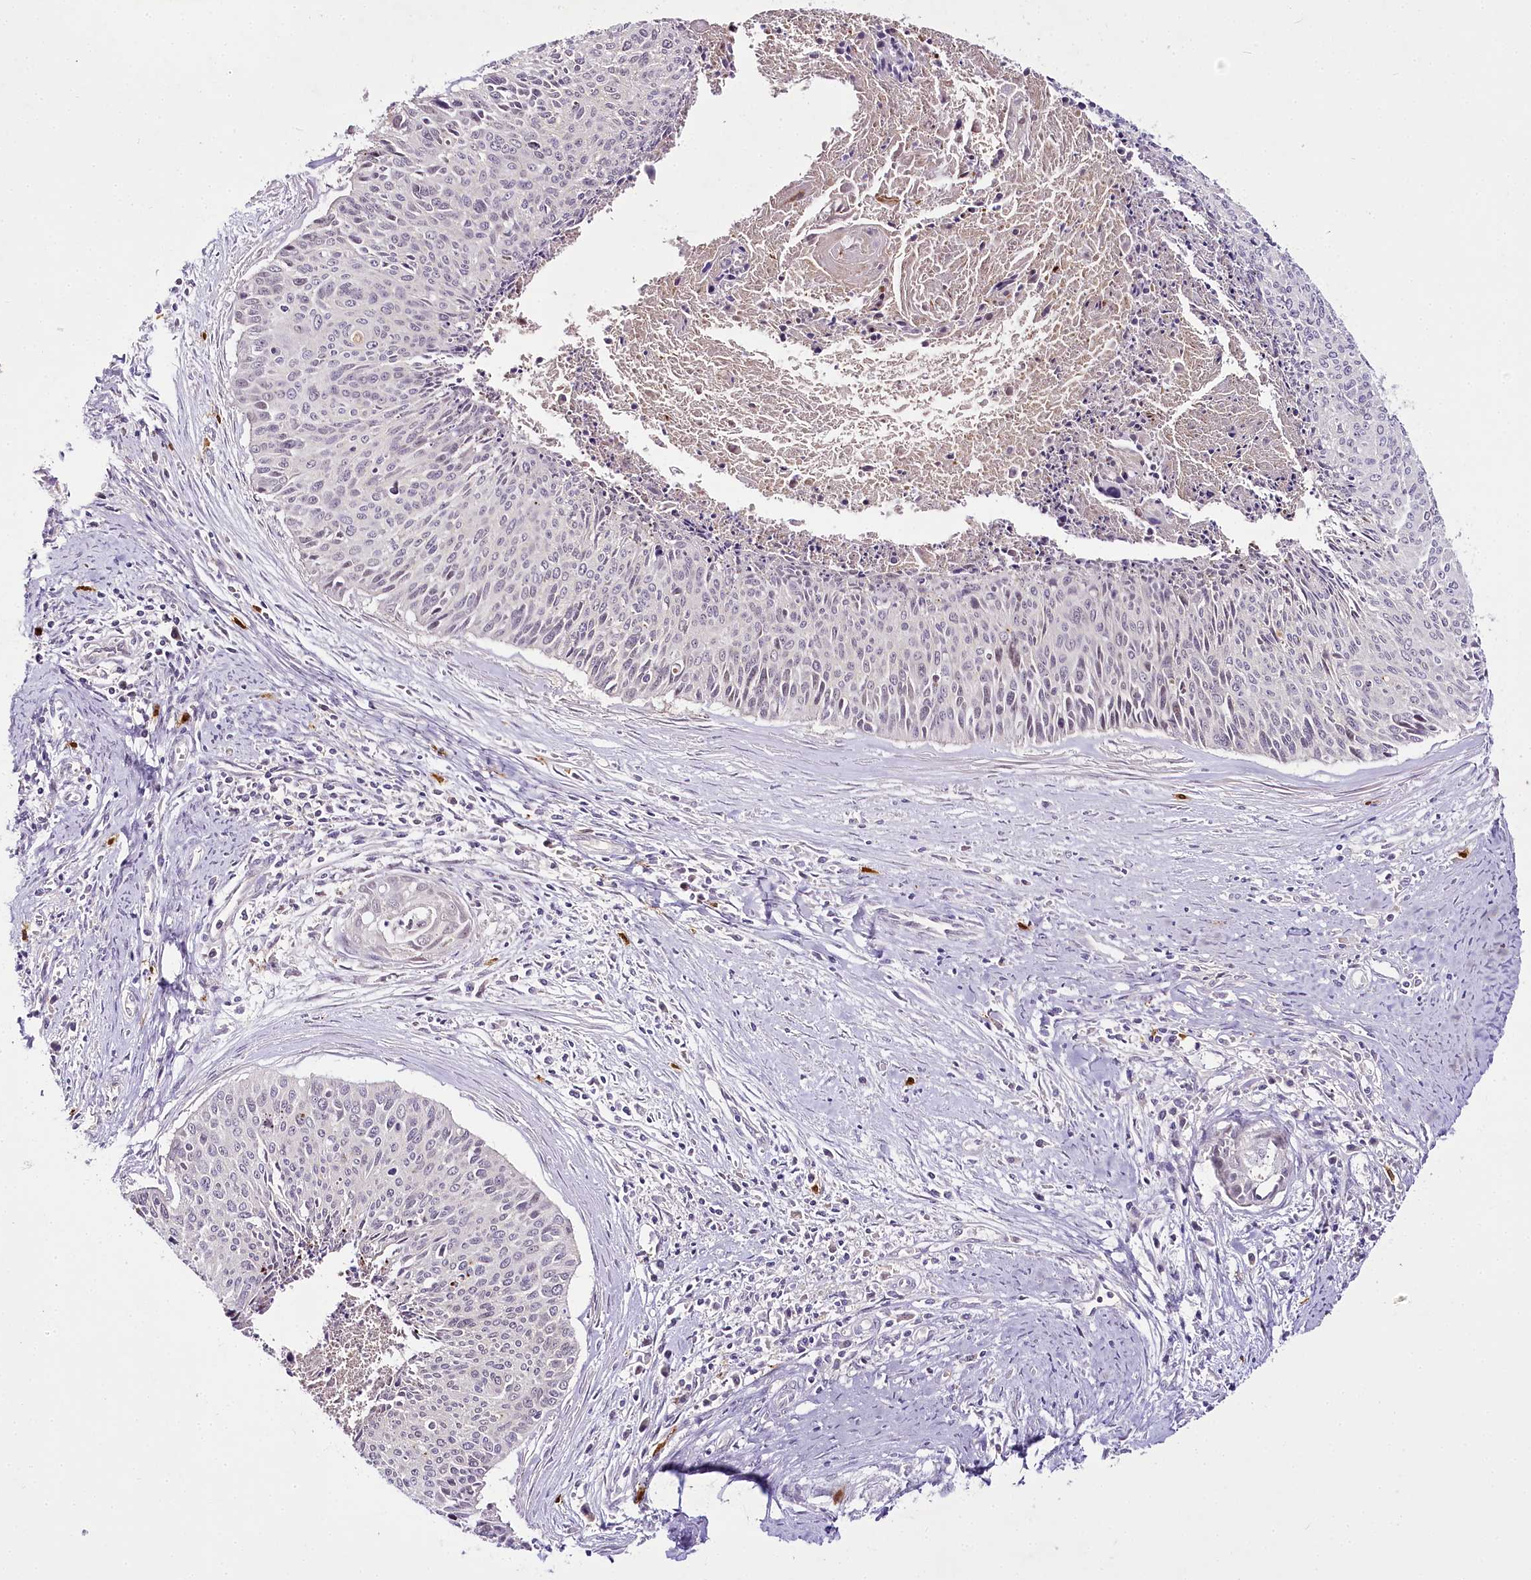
{"staining": {"intensity": "negative", "quantity": "none", "location": "none"}, "tissue": "cervical cancer", "cell_type": "Tumor cells", "image_type": "cancer", "snomed": [{"axis": "morphology", "description": "Squamous cell carcinoma, NOS"}, {"axis": "topography", "description": "Cervix"}], "caption": "High magnification brightfield microscopy of squamous cell carcinoma (cervical) stained with DAB (3,3'-diaminobenzidine) (brown) and counterstained with hematoxylin (blue): tumor cells show no significant positivity.", "gene": "VWA5A", "patient": {"sex": "female", "age": 55}}